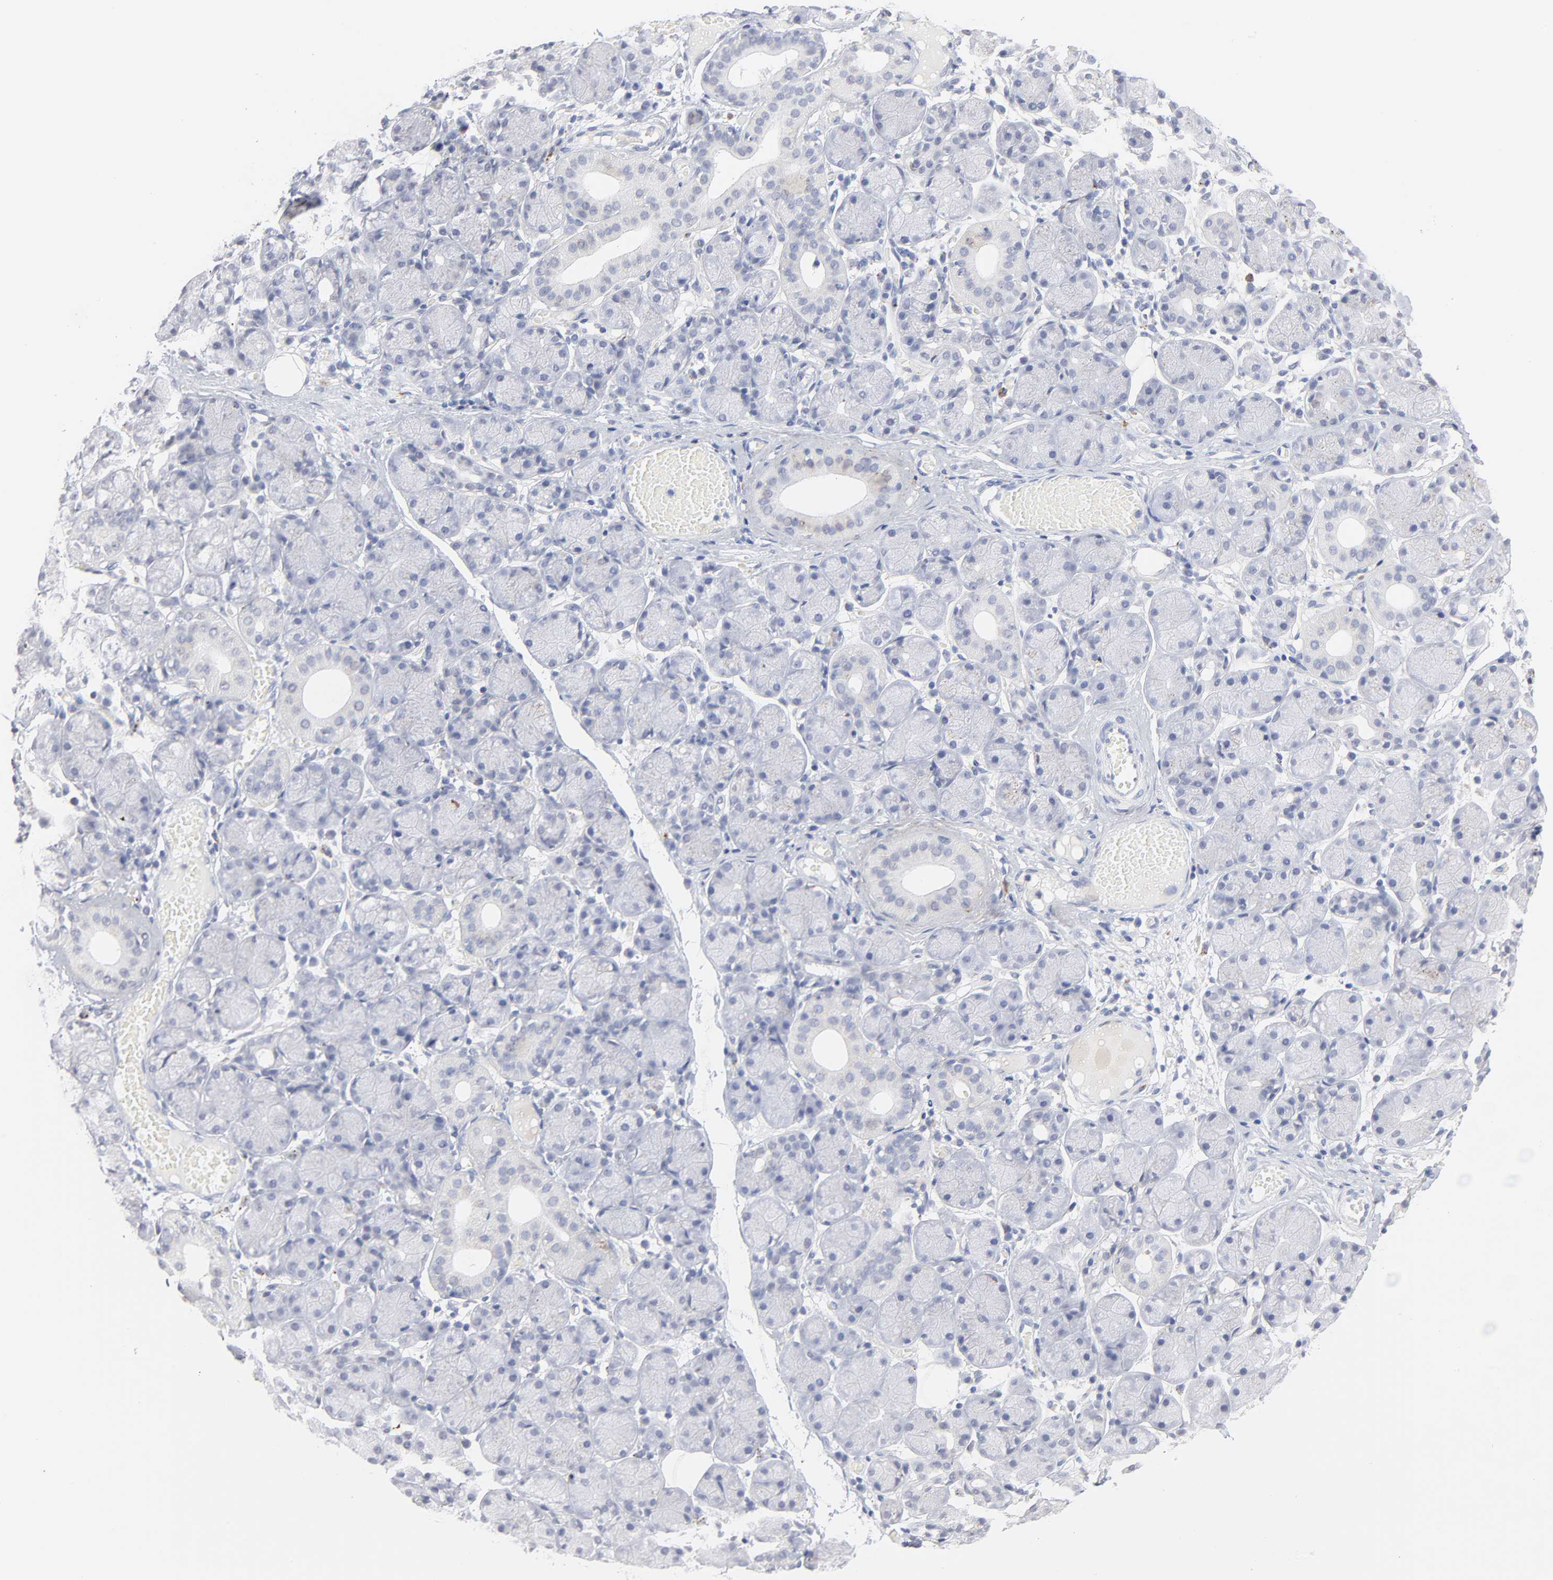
{"staining": {"intensity": "negative", "quantity": "none", "location": "none"}, "tissue": "salivary gland", "cell_type": "Glandular cells", "image_type": "normal", "snomed": [{"axis": "morphology", "description": "Normal tissue, NOS"}, {"axis": "topography", "description": "Salivary gland"}], "caption": "This histopathology image is of benign salivary gland stained with immunohistochemistry to label a protein in brown with the nuclei are counter-stained blue. There is no expression in glandular cells.", "gene": "LTBP2", "patient": {"sex": "female", "age": 24}}